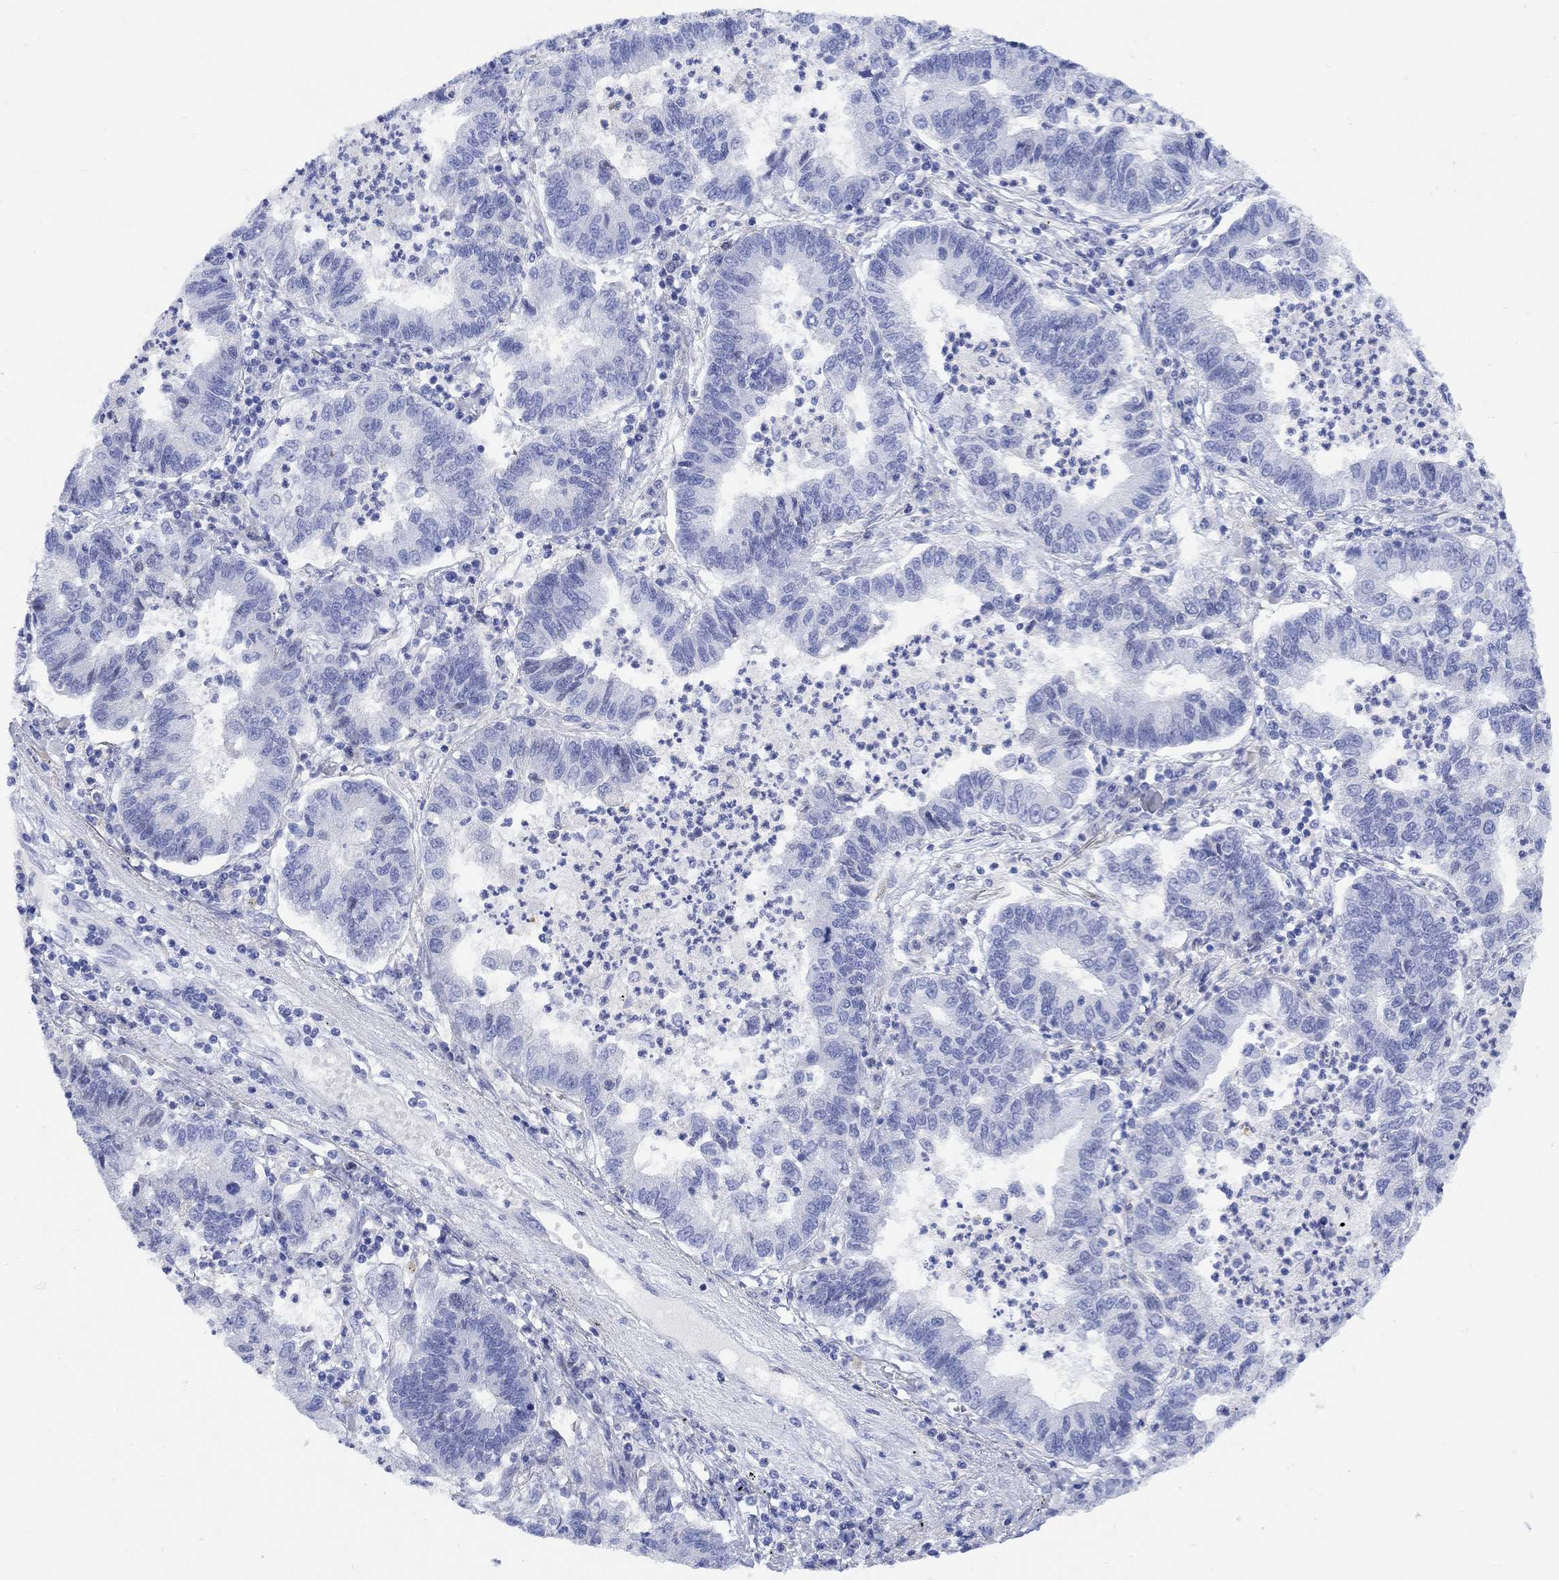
{"staining": {"intensity": "negative", "quantity": "none", "location": "none"}, "tissue": "lung cancer", "cell_type": "Tumor cells", "image_type": "cancer", "snomed": [{"axis": "morphology", "description": "Adenocarcinoma, NOS"}, {"axis": "topography", "description": "Lung"}], "caption": "Lung cancer (adenocarcinoma) stained for a protein using immunohistochemistry (IHC) exhibits no expression tumor cells.", "gene": "MYL1", "patient": {"sex": "female", "age": 57}}